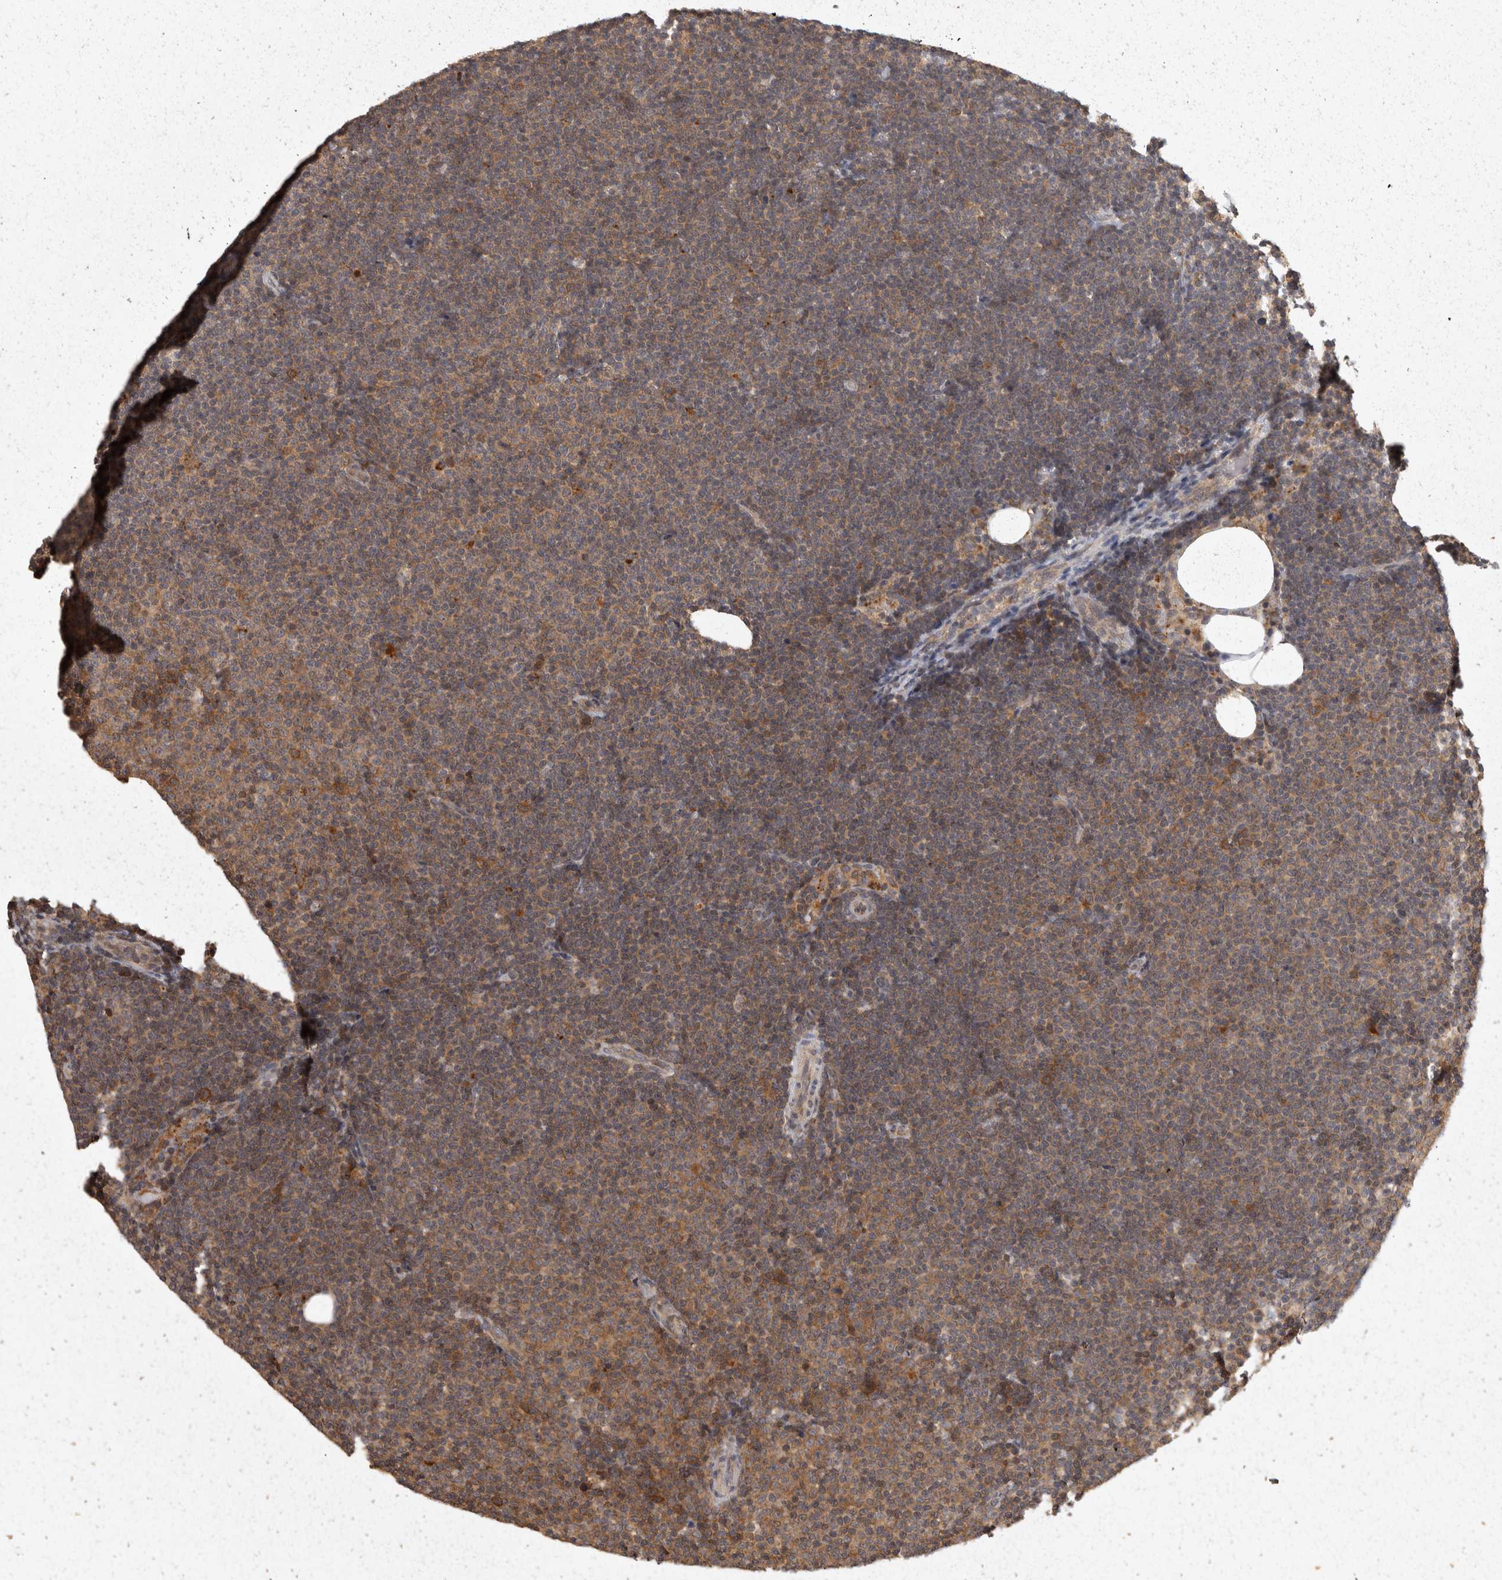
{"staining": {"intensity": "weak", "quantity": "25%-75%", "location": "cytoplasmic/membranous"}, "tissue": "lymphoma", "cell_type": "Tumor cells", "image_type": "cancer", "snomed": [{"axis": "morphology", "description": "Malignant lymphoma, non-Hodgkin's type, Low grade"}, {"axis": "topography", "description": "Lymph node"}], "caption": "Low-grade malignant lymphoma, non-Hodgkin's type was stained to show a protein in brown. There is low levels of weak cytoplasmic/membranous staining in approximately 25%-75% of tumor cells.", "gene": "ACAT2", "patient": {"sex": "female", "age": 53}}